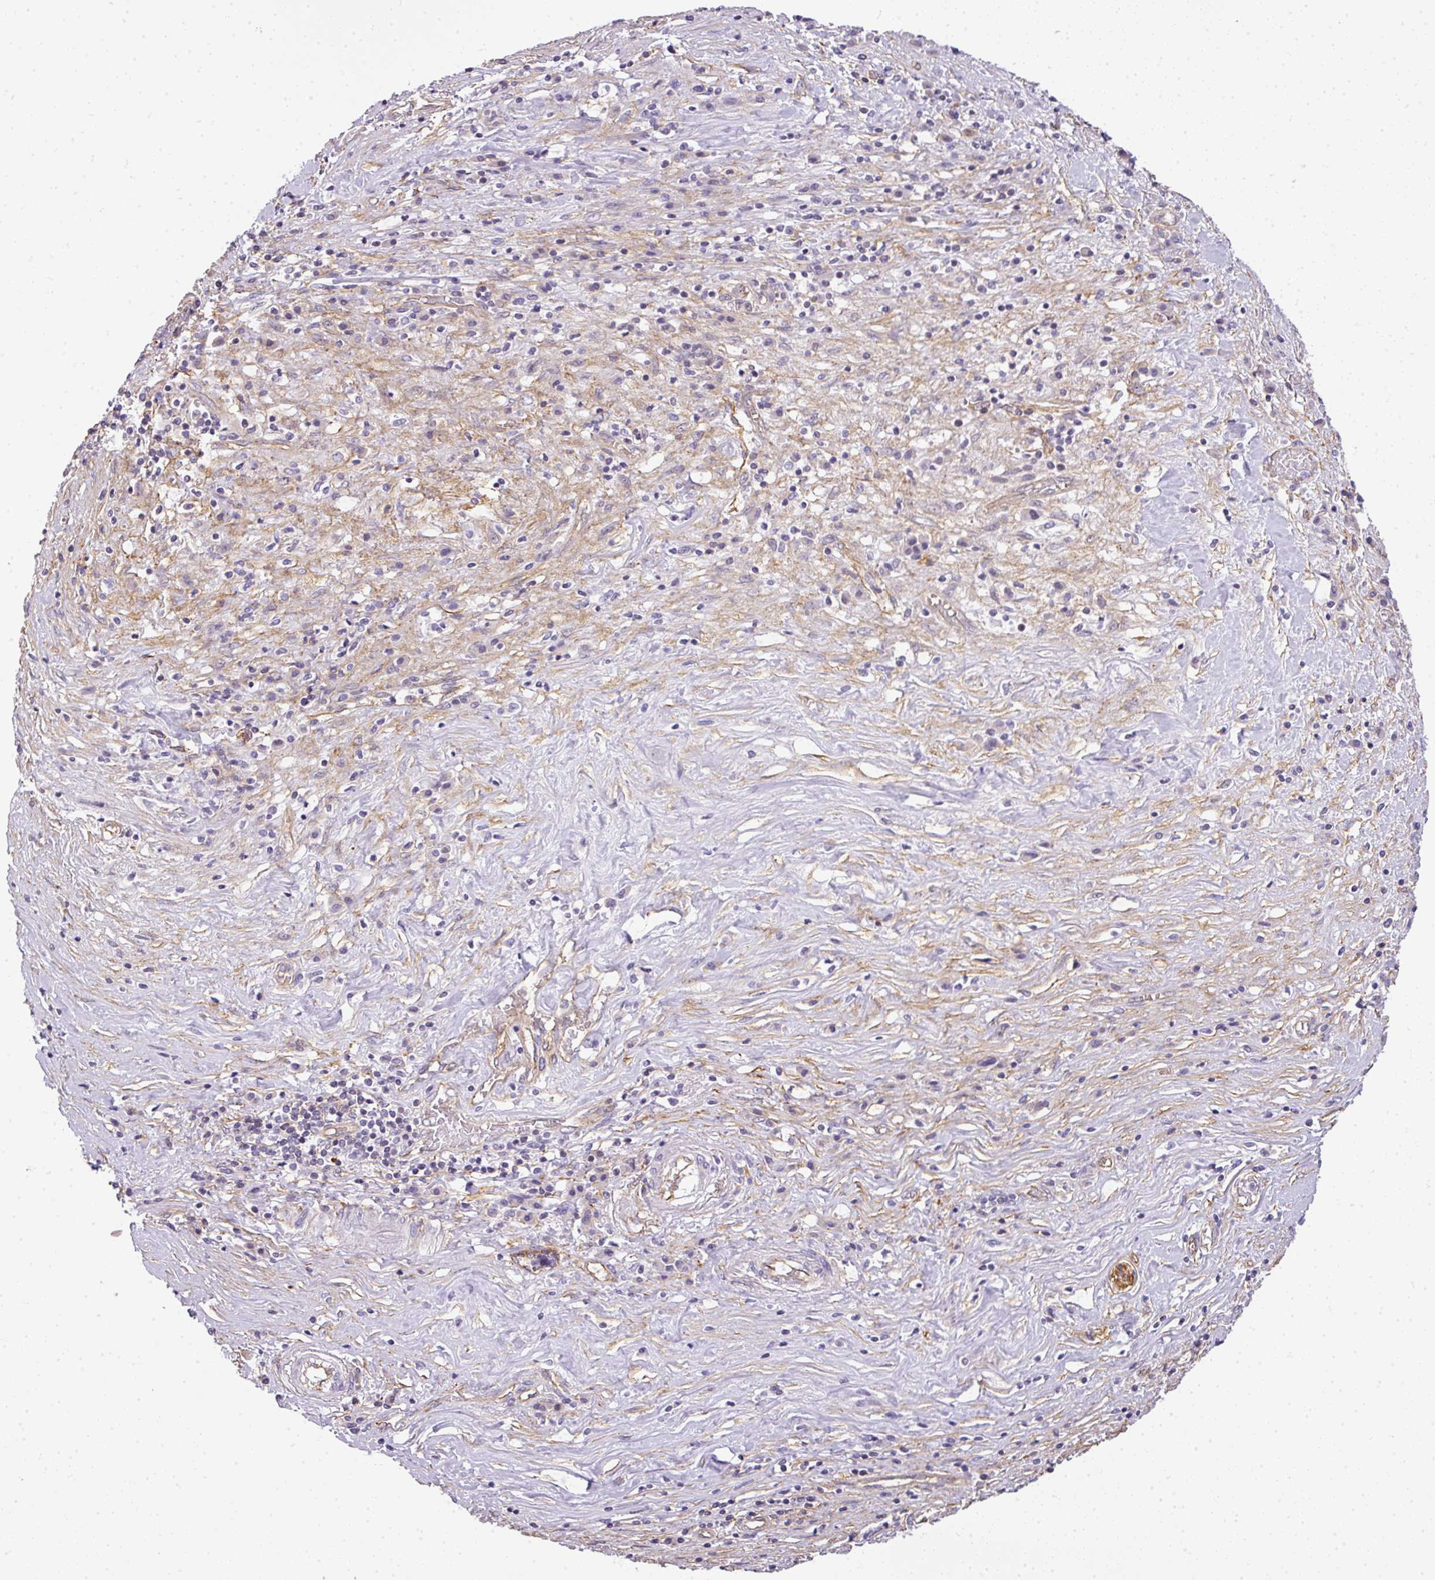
{"staining": {"intensity": "moderate", "quantity": "<25%", "location": "cytoplasmic/membranous"}, "tissue": "pancreatic cancer", "cell_type": "Tumor cells", "image_type": "cancer", "snomed": [{"axis": "morphology", "description": "Adenocarcinoma, NOS"}, {"axis": "topography", "description": "Pancreas"}], "caption": "Immunohistochemistry (IHC) of human pancreatic cancer shows low levels of moderate cytoplasmic/membranous positivity in approximately <25% of tumor cells.", "gene": "OR11H4", "patient": {"sex": "male", "age": 63}}